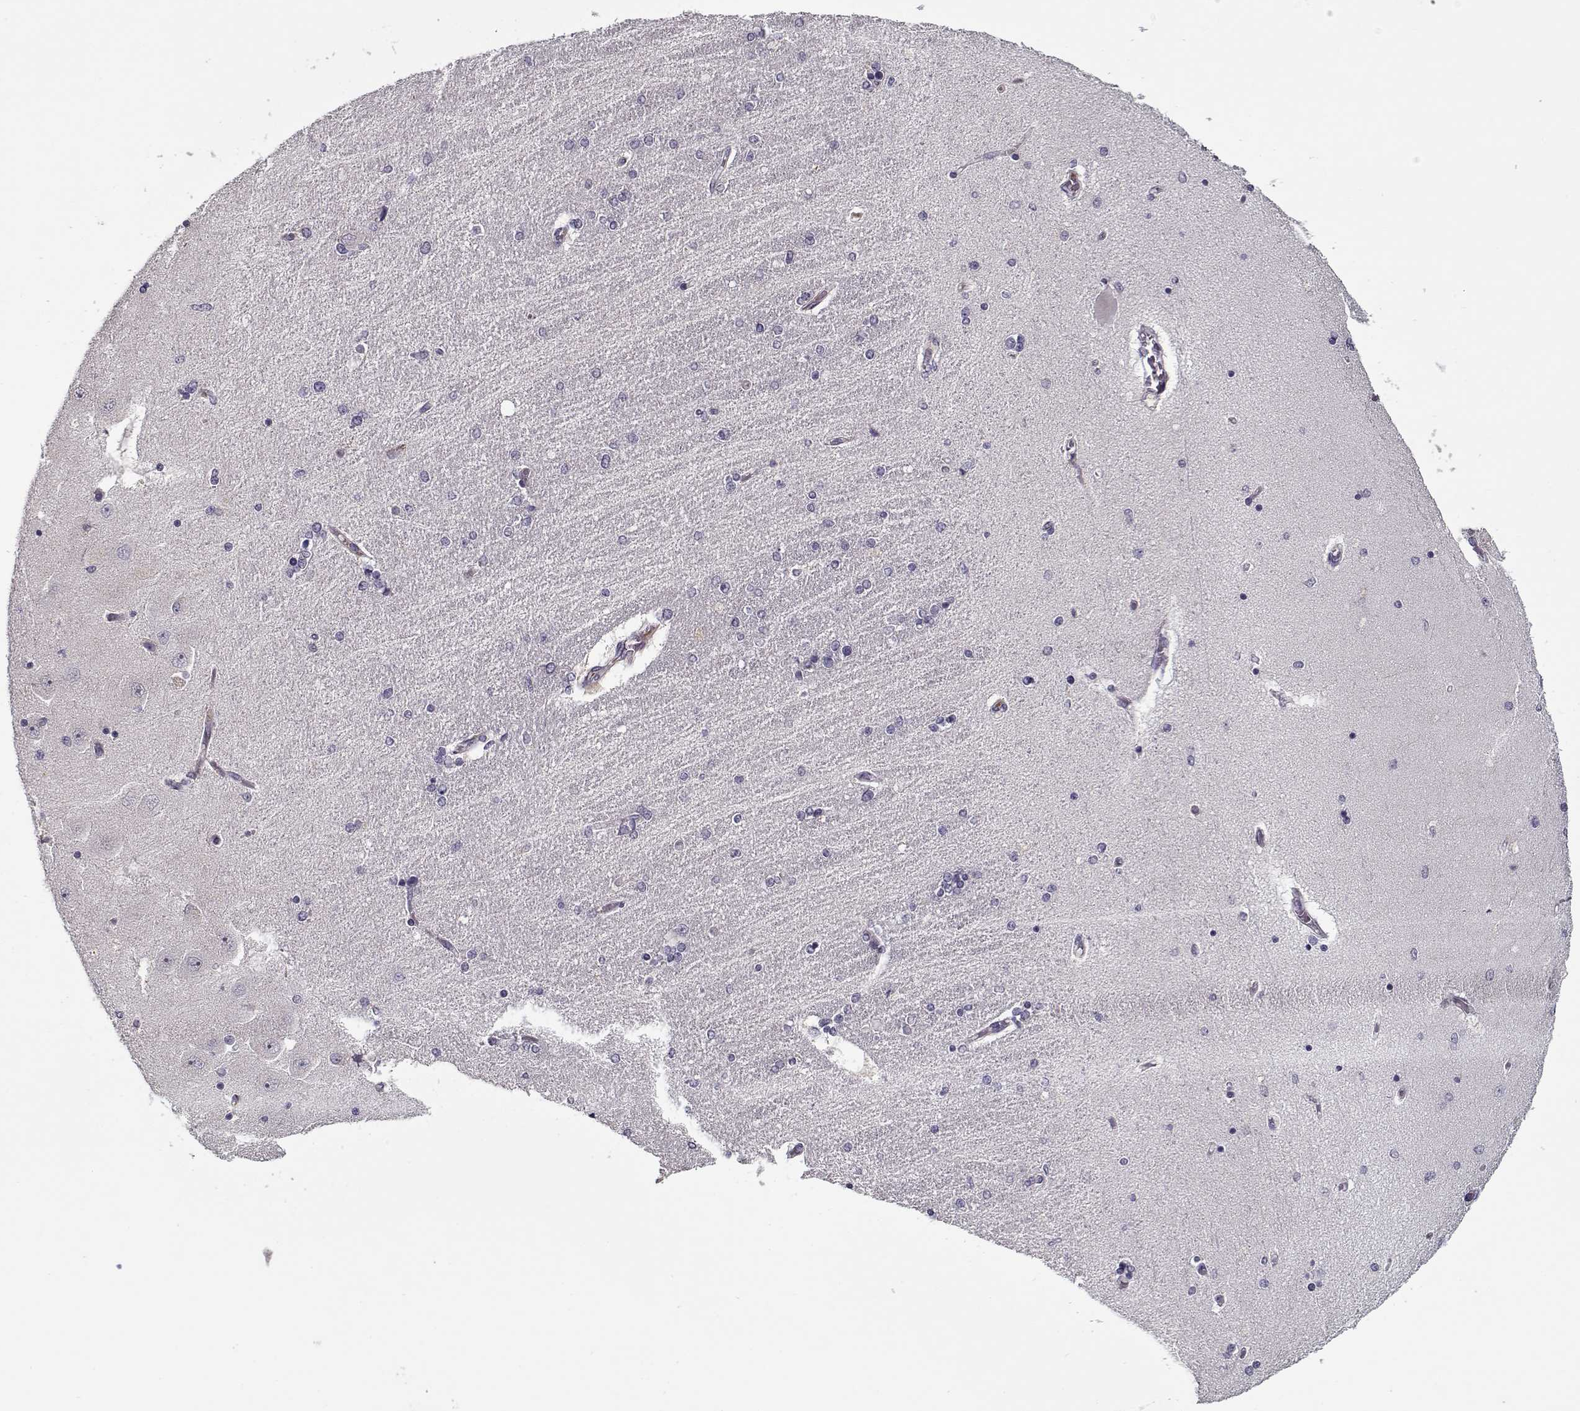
{"staining": {"intensity": "negative", "quantity": "none", "location": "none"}, "tissue": "hippocampus", "cell_type": "Glial cells", "image_type": "normal", "snomed": [{"axis": "morphology", "description": "Normal tissue, NOS"}, {"axis": "topography", "description": "Hippocampus"}], "caption": "This is a photomicrograph of IHC staining of unremarkable hippocampus, which shows no expression in glial cells. (Brightfield microscopy of DAB immunohistochemistry at high magnification).", "gene": "DDX25", "patient": {"sex": "female", "age": 54}}